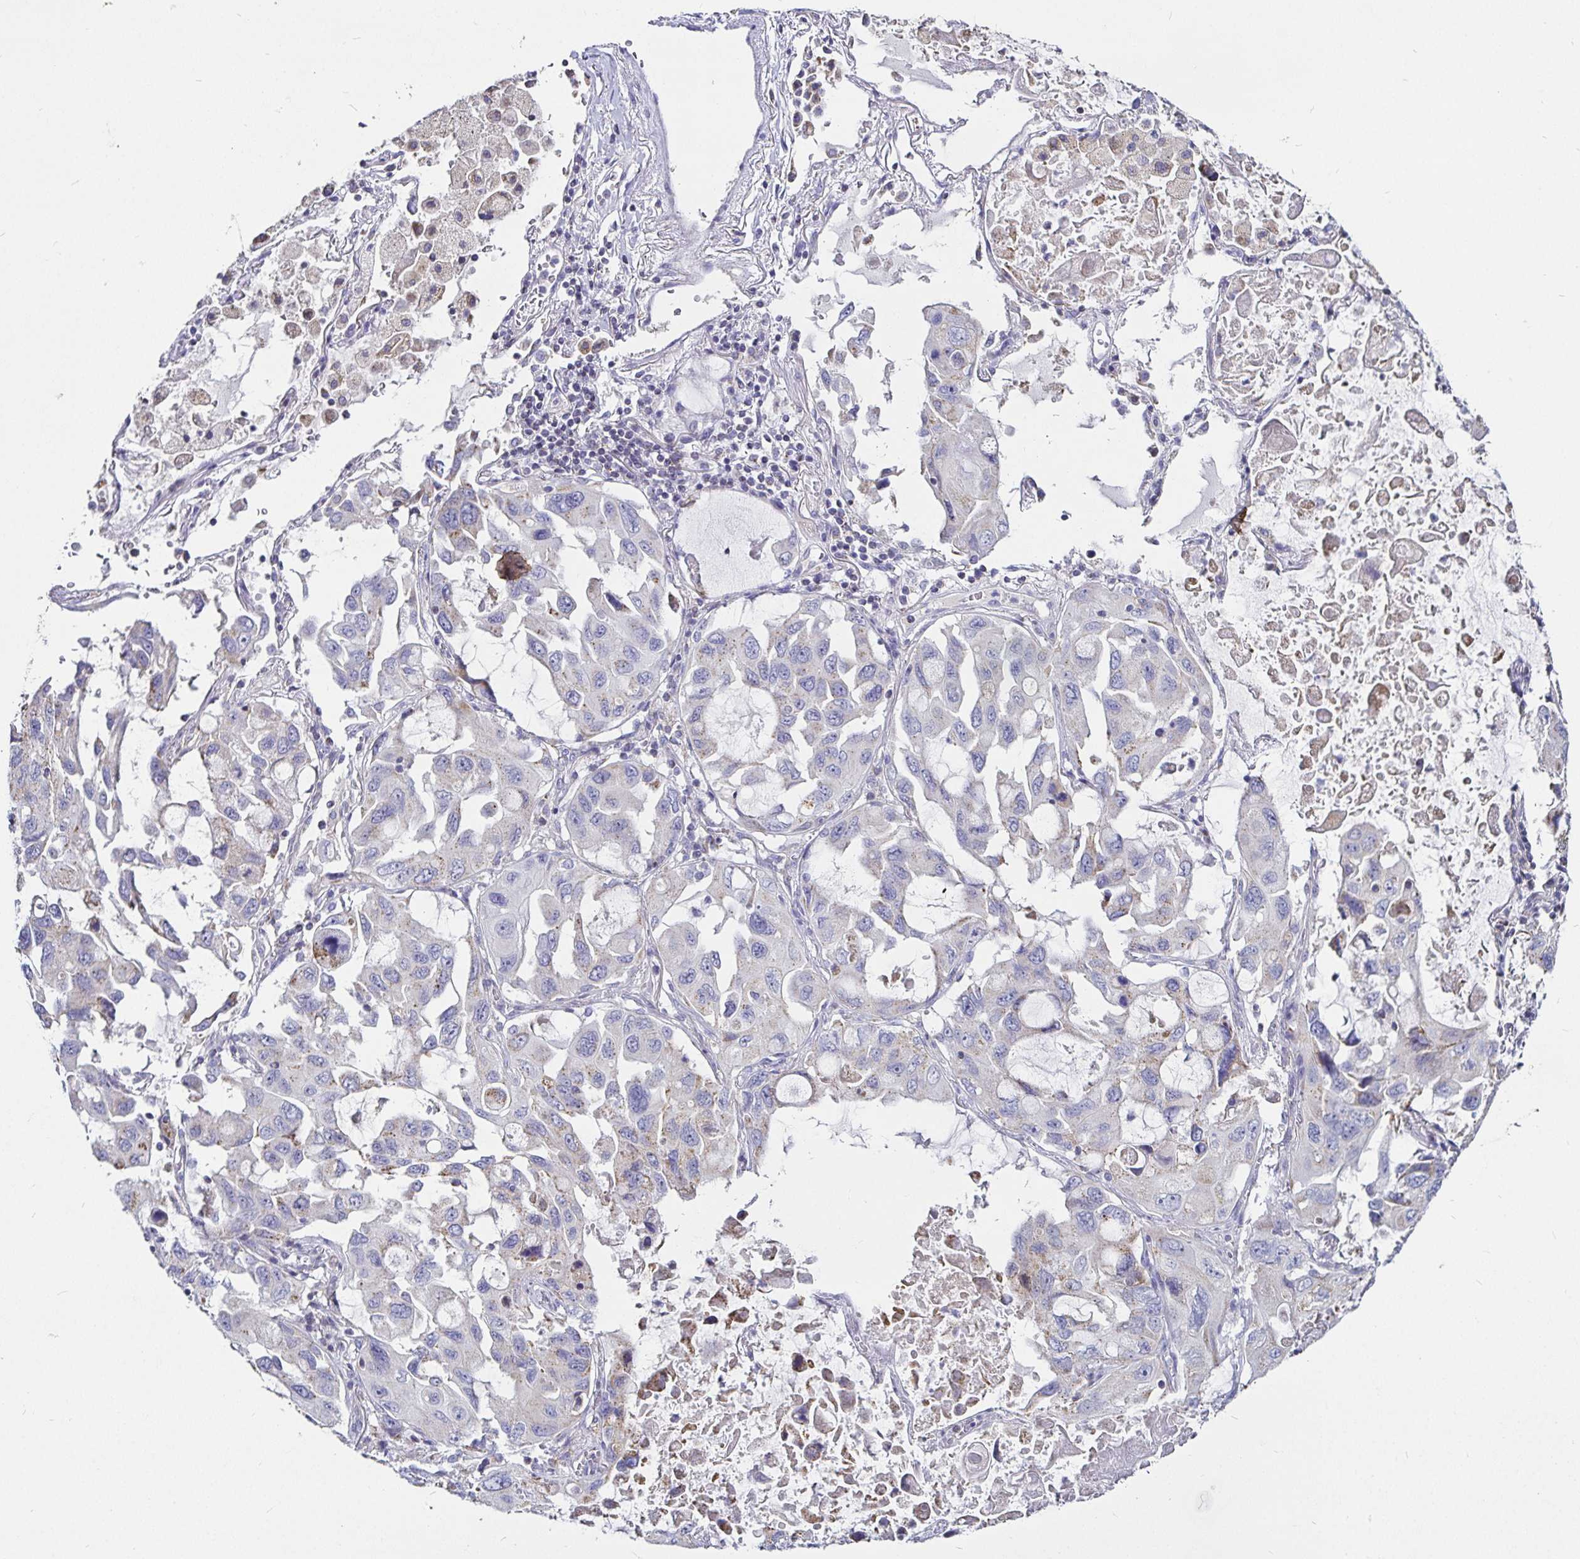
{"staining": {"intensity": "negative", "quantity": "none", "location": "none"}, "tissue": "lung cancer", "cell_type": "Tumor cells", "image_type": "cancer", "snomed": [{"axis": "morphology", "description": "Squamous cell carcinoma, NOS"}, {"axis": "topography", "description": "Lung"}], "caption": "A high-resolution photomicrograph shows immunohistochemistry (IHC) staining of squamous cell carcinoma (lung), which reveals no significant staining in tumor cells.", "gene": "PGAM2", "patient": {"sex": "female", "age": 73}}